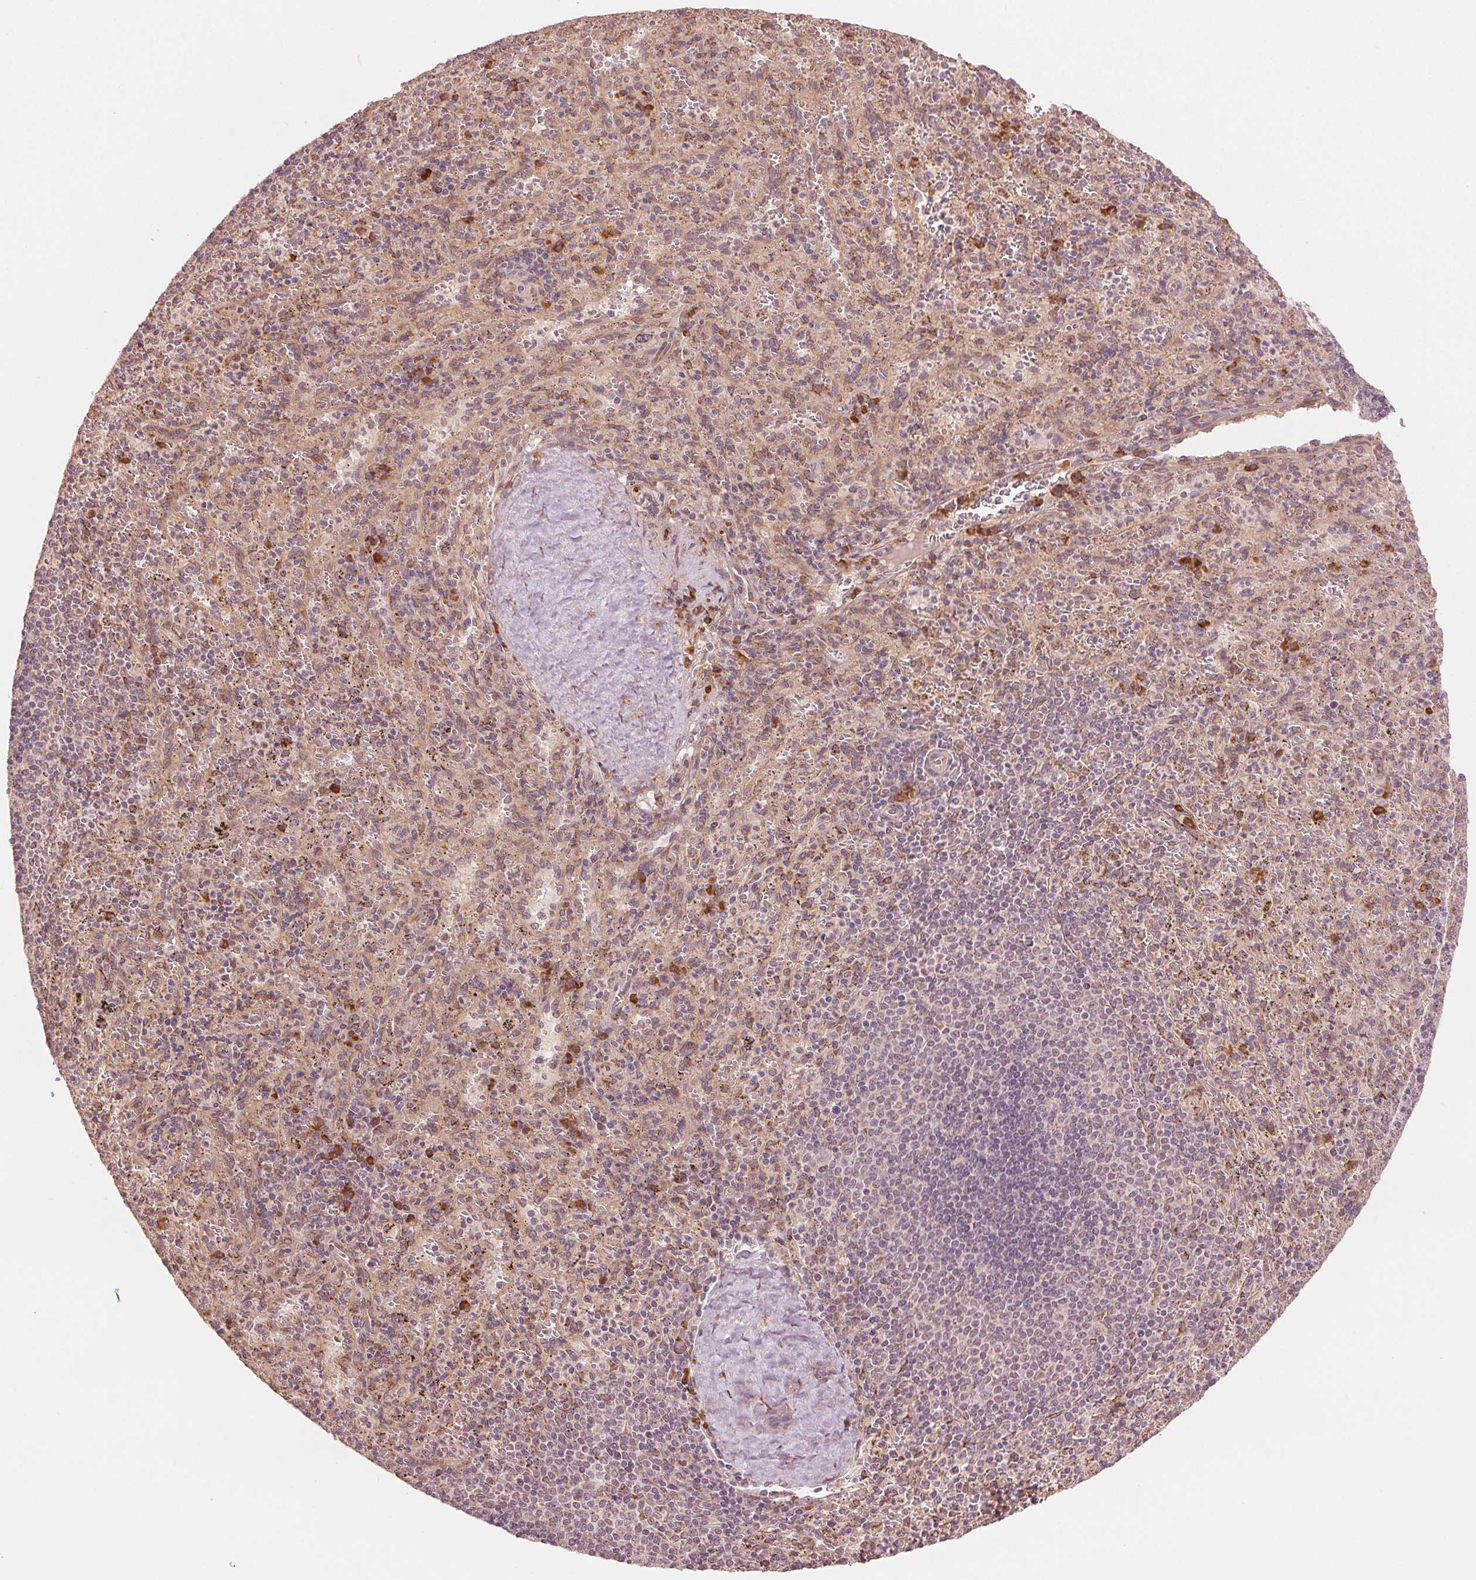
{"staining": {"intensity": "strong", "quantity": "<25%", "location": "cytoplasmic/membranous"}, "tissue": "spleen", "cell_type": "Cells in red pulp", "image_type": "normal", "snomed": [{"axis": "morphology", "description": "Normal tissue, NOS"}, {"axis": "topography", "description": "Spleen"}], "caption": "Immunohistochemical staining of unremarkable spleen displays strong cytoplasmic/membranous protein positivity in approximately <25% of cells in red pulp.", "gene": "SLC20A1", "patient": {"sex": "male", "age": 57}}